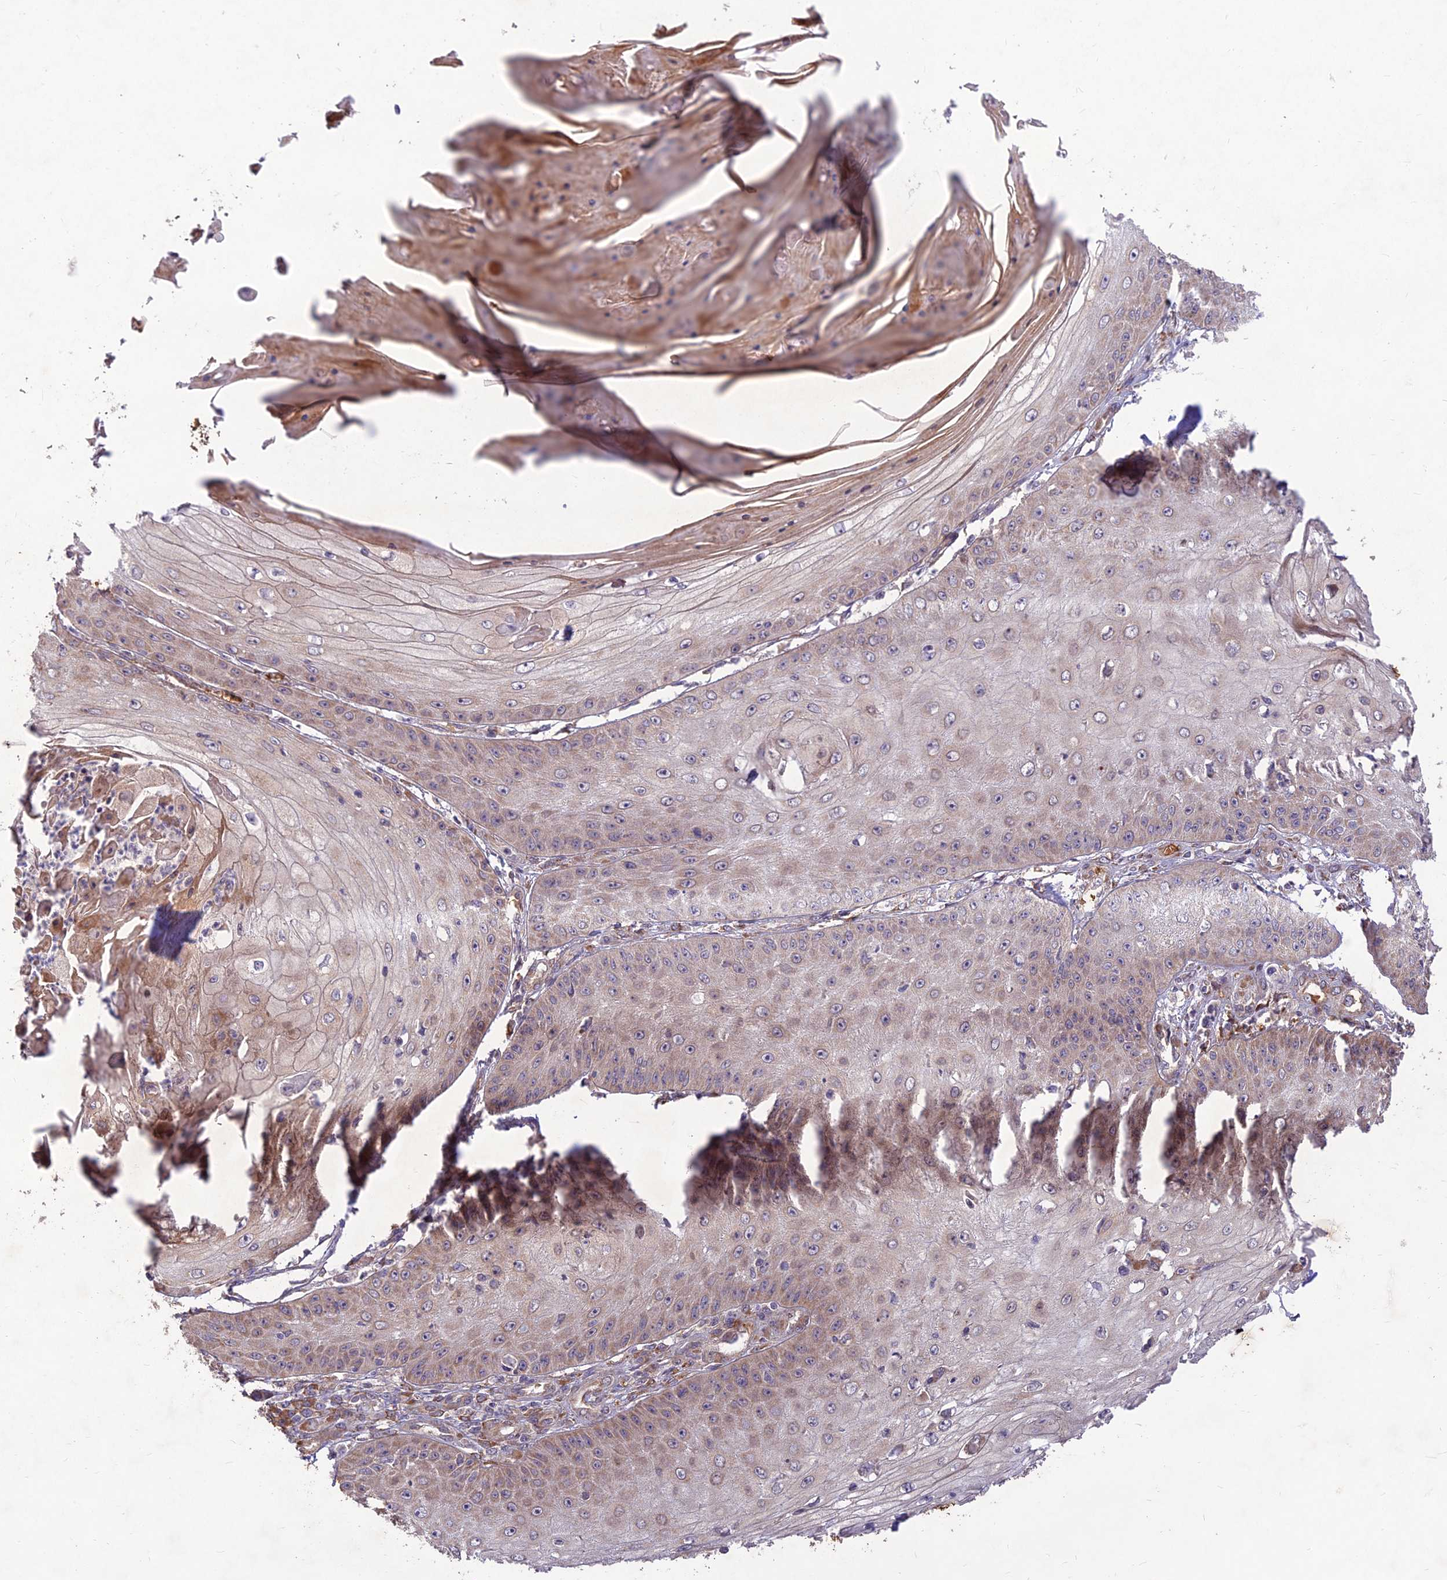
{"staining": {"intensity": "weak", "quantity": "<25%", "location": "cytoplasmic/membranous"}, "tissue": "skin cancer", "cell_type": "Tumor cells", "image_type": "cancer", "snomed": [{"axis": "morphology", "description": "Squamous cell carcinoma, NOS"}, {"axis": "topography", "description": "Skin"}], "caption": "Human squamous cell carcinoma (skin) stained for a protein using immunohistochemistry shows no expression in tumor cells.", "gene": "PPP1R11", "patient": {"sex": "male", "age": 70}}